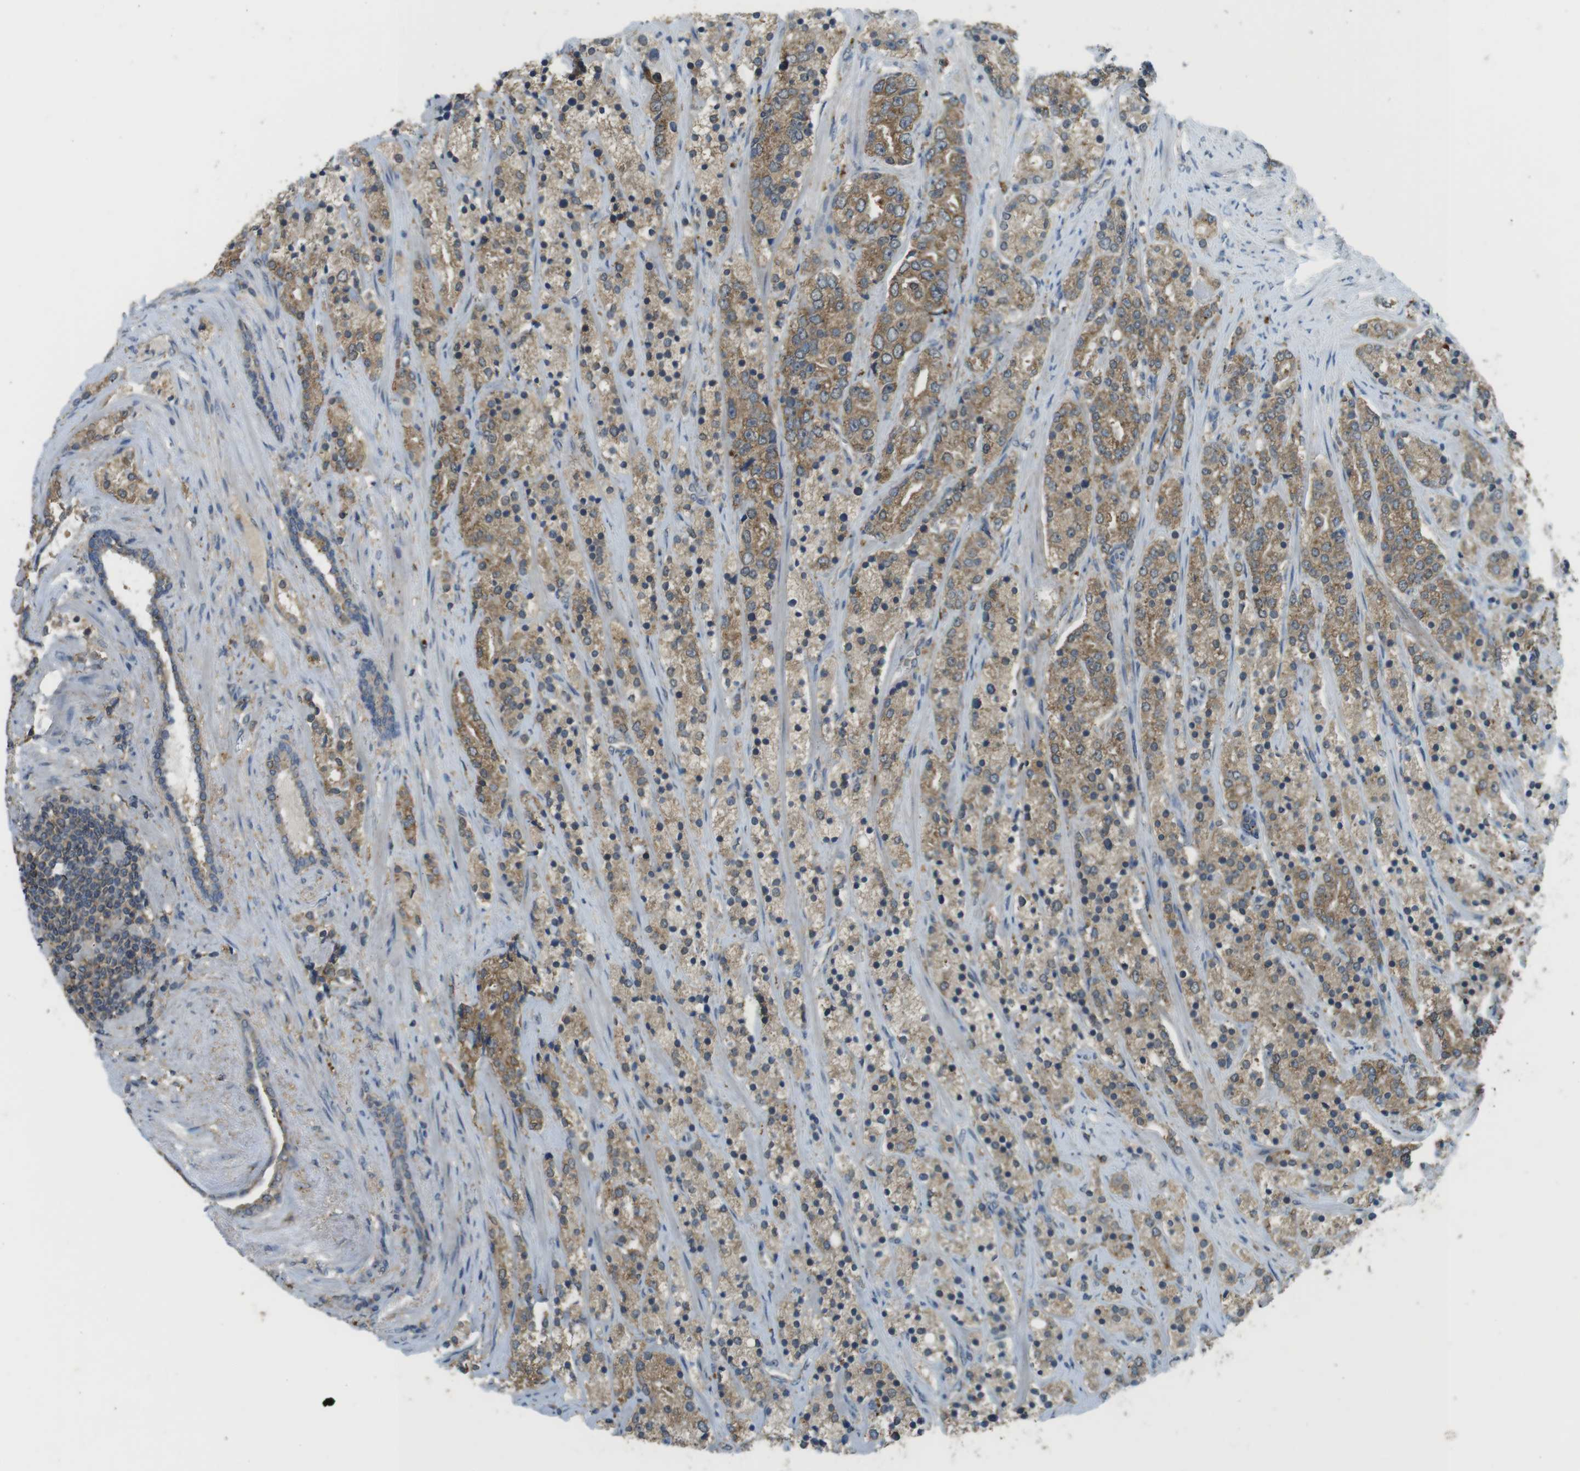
{"staining": {"intensity": "moderate", "quantity": ">75%", "location": "cytoplasmic/membranous"}, "tissue": "prostate cancer", "cell_type": "Tumor cells", "image_type": "cancer", "snomed": [{"axis": "morphology", "description": "Adenocarcinoma, High grade"}, {"axis": "topography", "description": "Prostate"}], "caption": "Tumor cells exhibit medium levels of moderate cytoplasmic/membranous expression in about >75% of cells in human prostate high-grade adenocarcinoma.", "gene": "BRI3BP", "patient": {"sex": "male", "age": 71}}